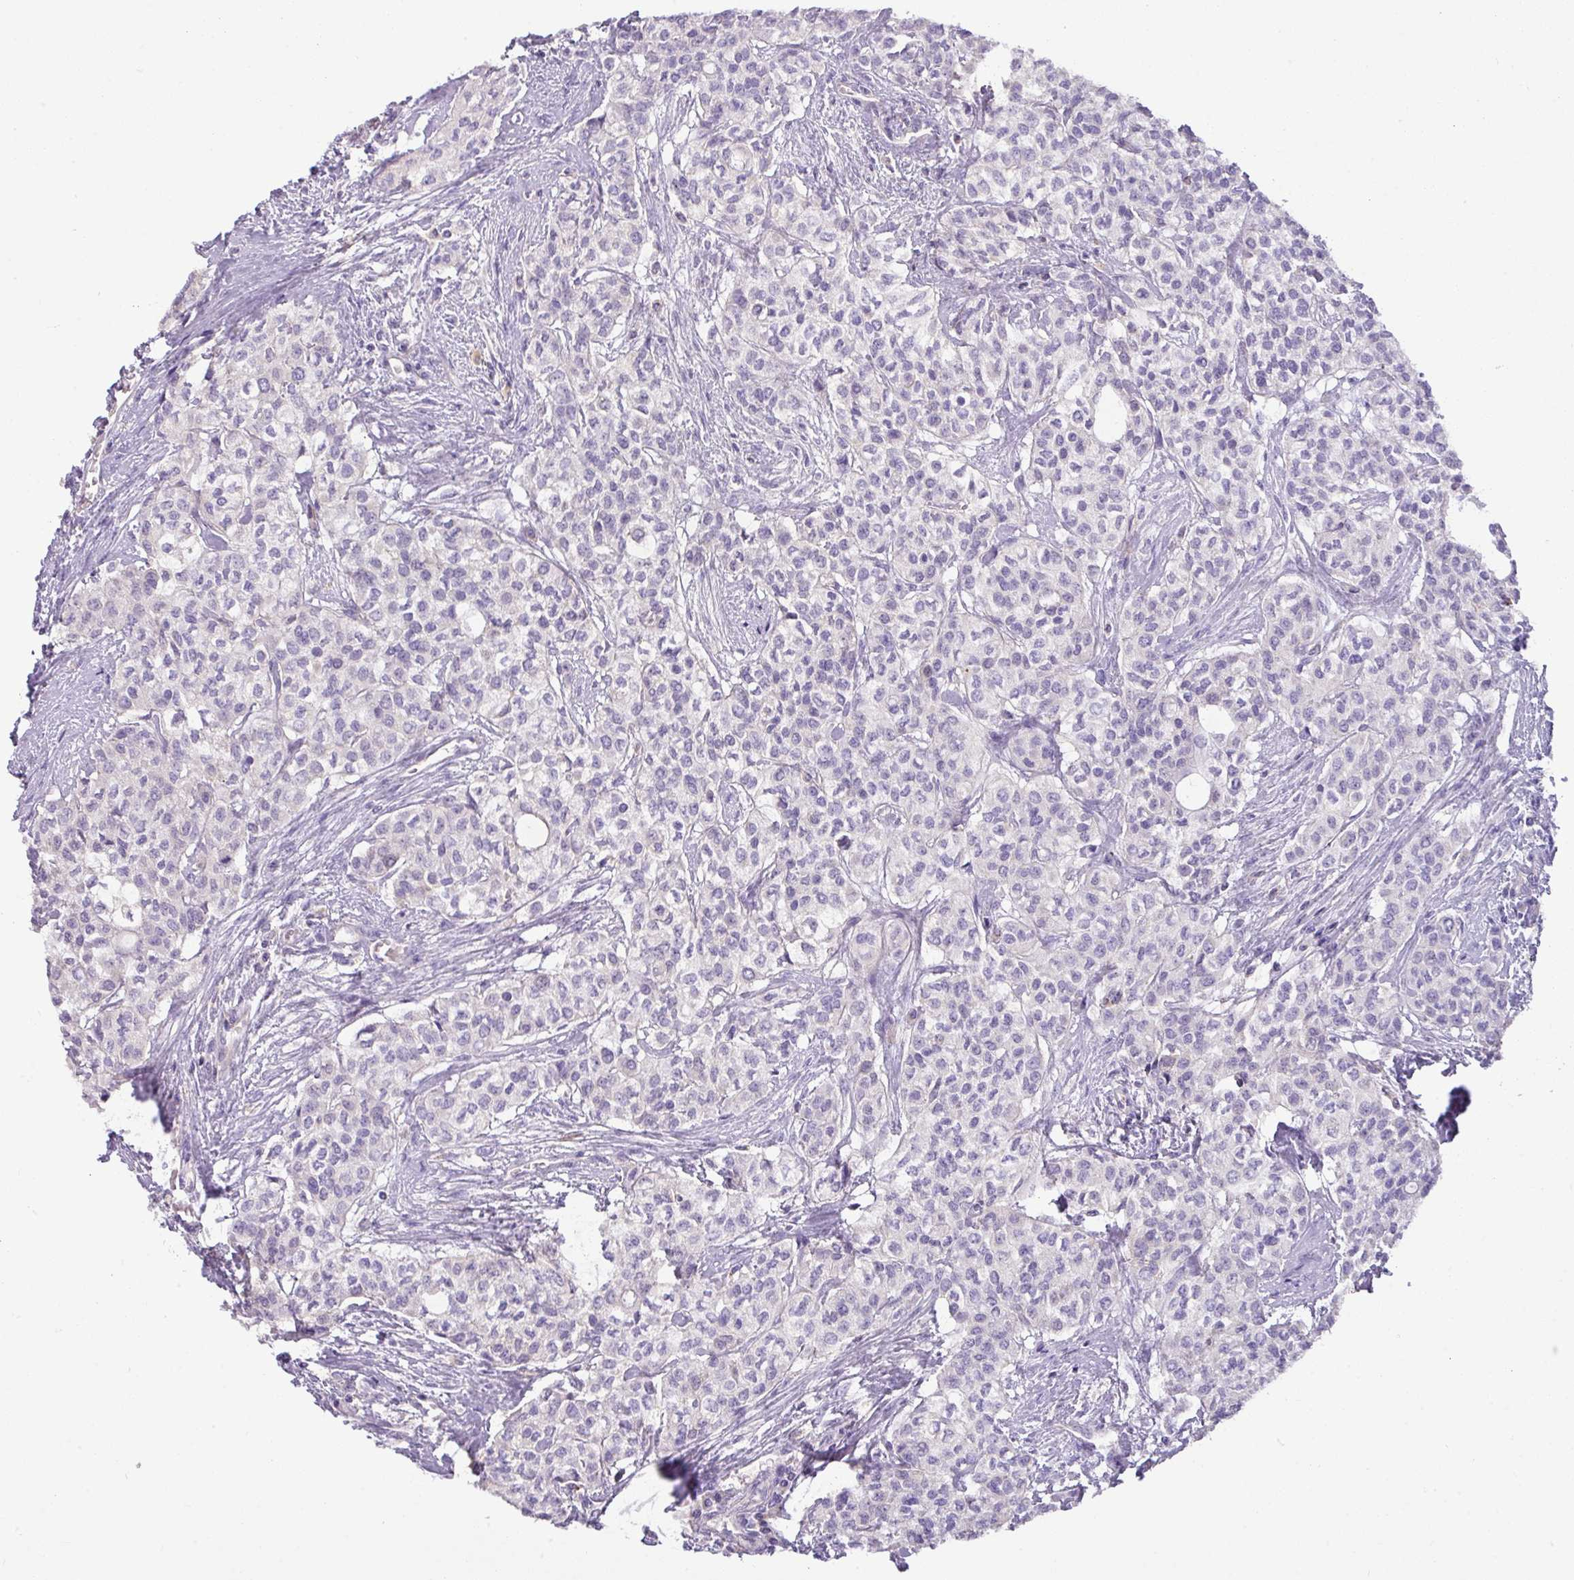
{"staining": {"intensity": "weak", "quantity": "<25%", "location": "nuclear"}, "tissue": "head and neck cancer", "cell_type": "Tumor cells", "image_type": "cancer", "snomed": [{"axis": "morphology", "description": "Adenocarcinoma, NOS"}, {"axis": "topography", "description": "Head-Neck"}], "caption": "The IHC micrograph has no significant positivity in tumor cells of head and neck adenocarcinoma tissue.", "gene": "HOXC13", "patient": {"sex": "male", "age": 81}}